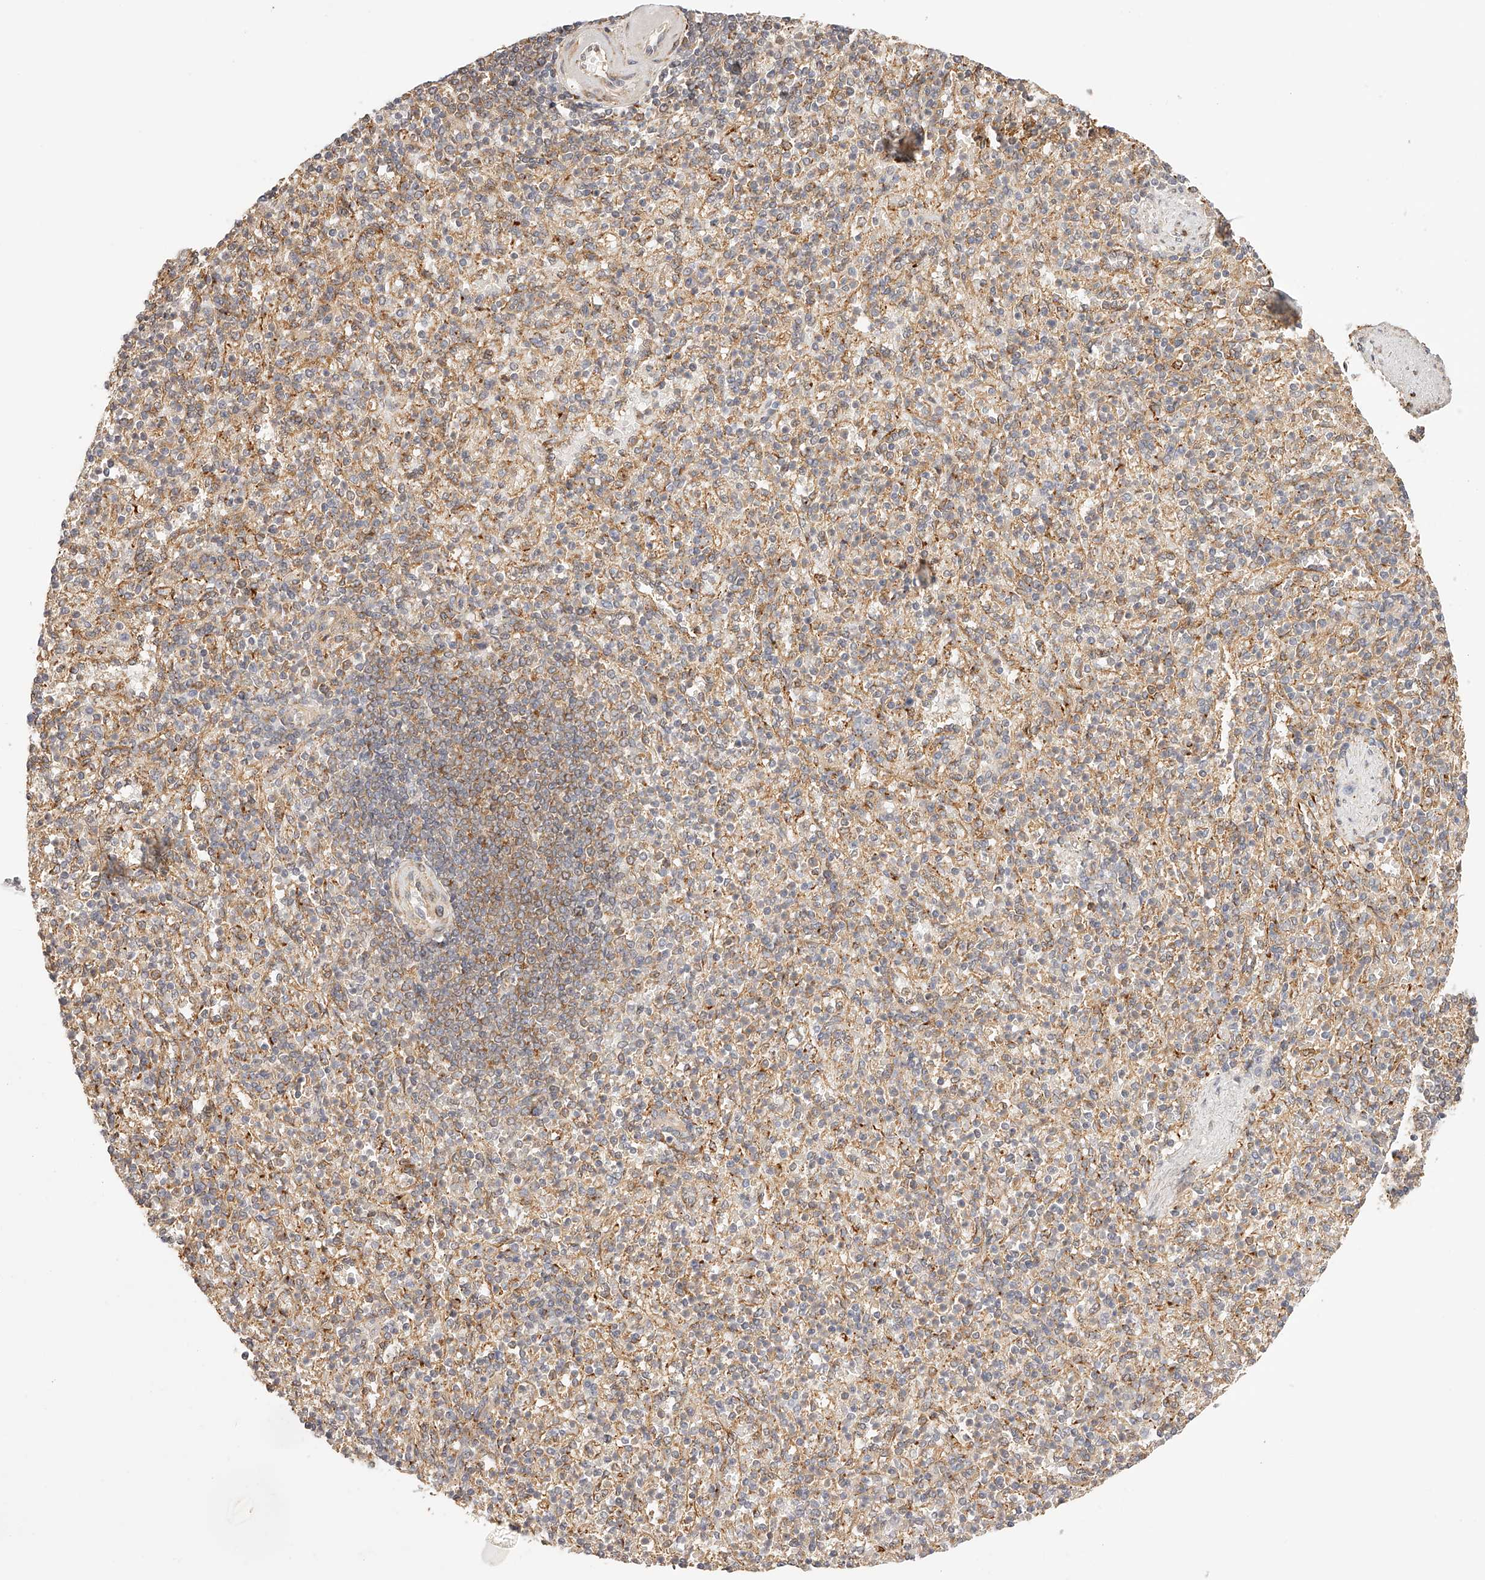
{"staining": {"intensity": "weak", "quantity": "<25%", "location": "cytoplasmic/membranous"}, "tissue": "spleen", "cell_type": "Cells in red pulp", "image_type": "normal", "snomed": [{"axis": "morphology", "description": "Normal tissue, NOS"}, {"axis": "topography", "description": "Spleen"}], "caption": "IHC of unremarkable spleen exhibits no expression in cells in red pulp. The staining was performed using DAB (3,3'-diaminobenzidine) to visualize the protein expression in brown, while the nuclei were stained in blue with hematoxylin (Magnification: 20x).", "gene": "SYNC", "patient": {"sex": "female", "age": 74}}